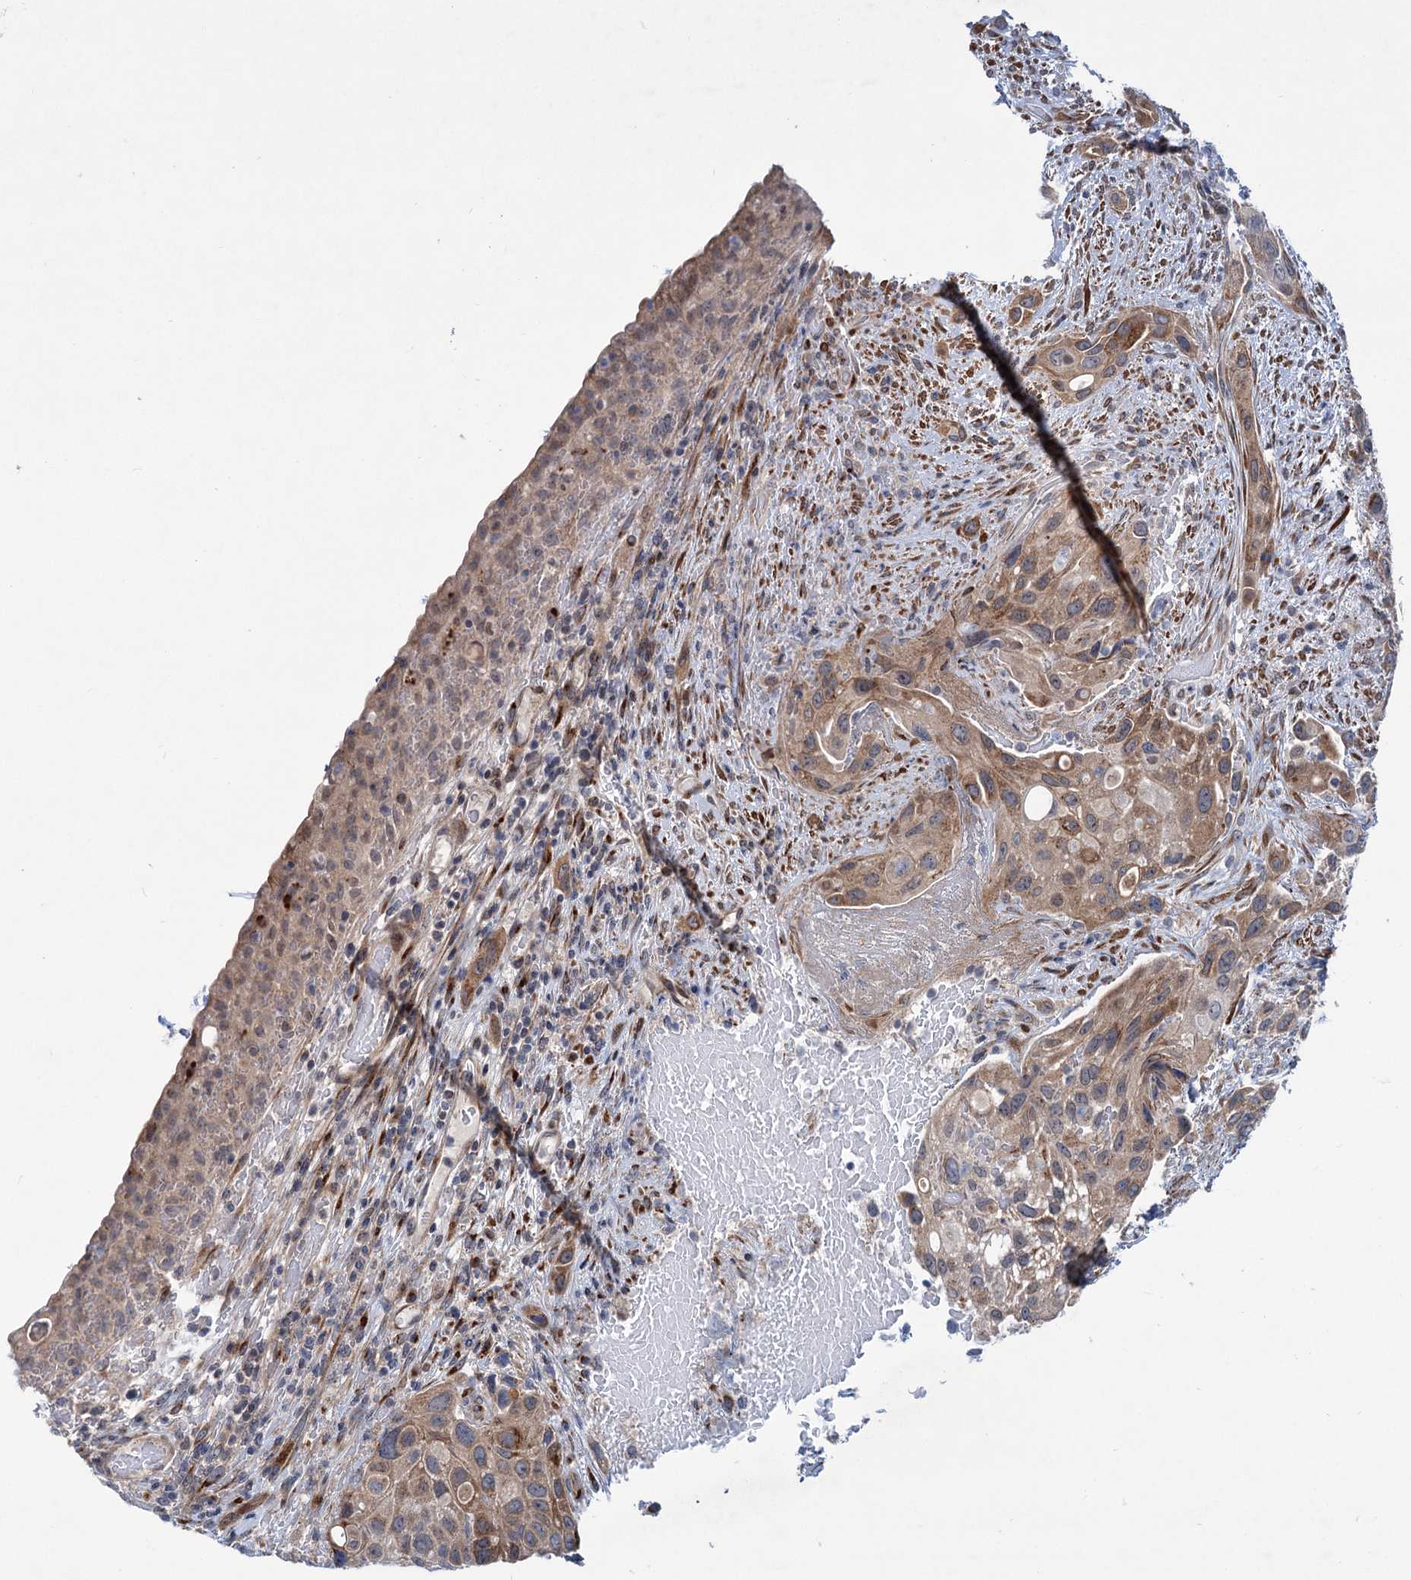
{"staining": {"intensity": "strong", "quantity": "<25%", "location": "cytoplasmic/membranous"}, "tissue": "urothelial cancer", "cell_type": "Tumor cells", "image_type": "cancer", "snomed": [{"axis": "morphology", "description": "Normal tissue, NOS"}, {"axis": "morphology", "description": "Urothelial carcinoma, High grade"}, {"axis": "topography", "description": "Vascular tissue"}, {"axis": "topography", "description": "Urinary bladder"}], "caption": "The immunohistochemical stain highlights strong cytoplasmic/membranous positivity in tumor cells of urothelial cancer tissue.", "gene": "ELP4", "patient": {"sex": "female", "age": 56}}